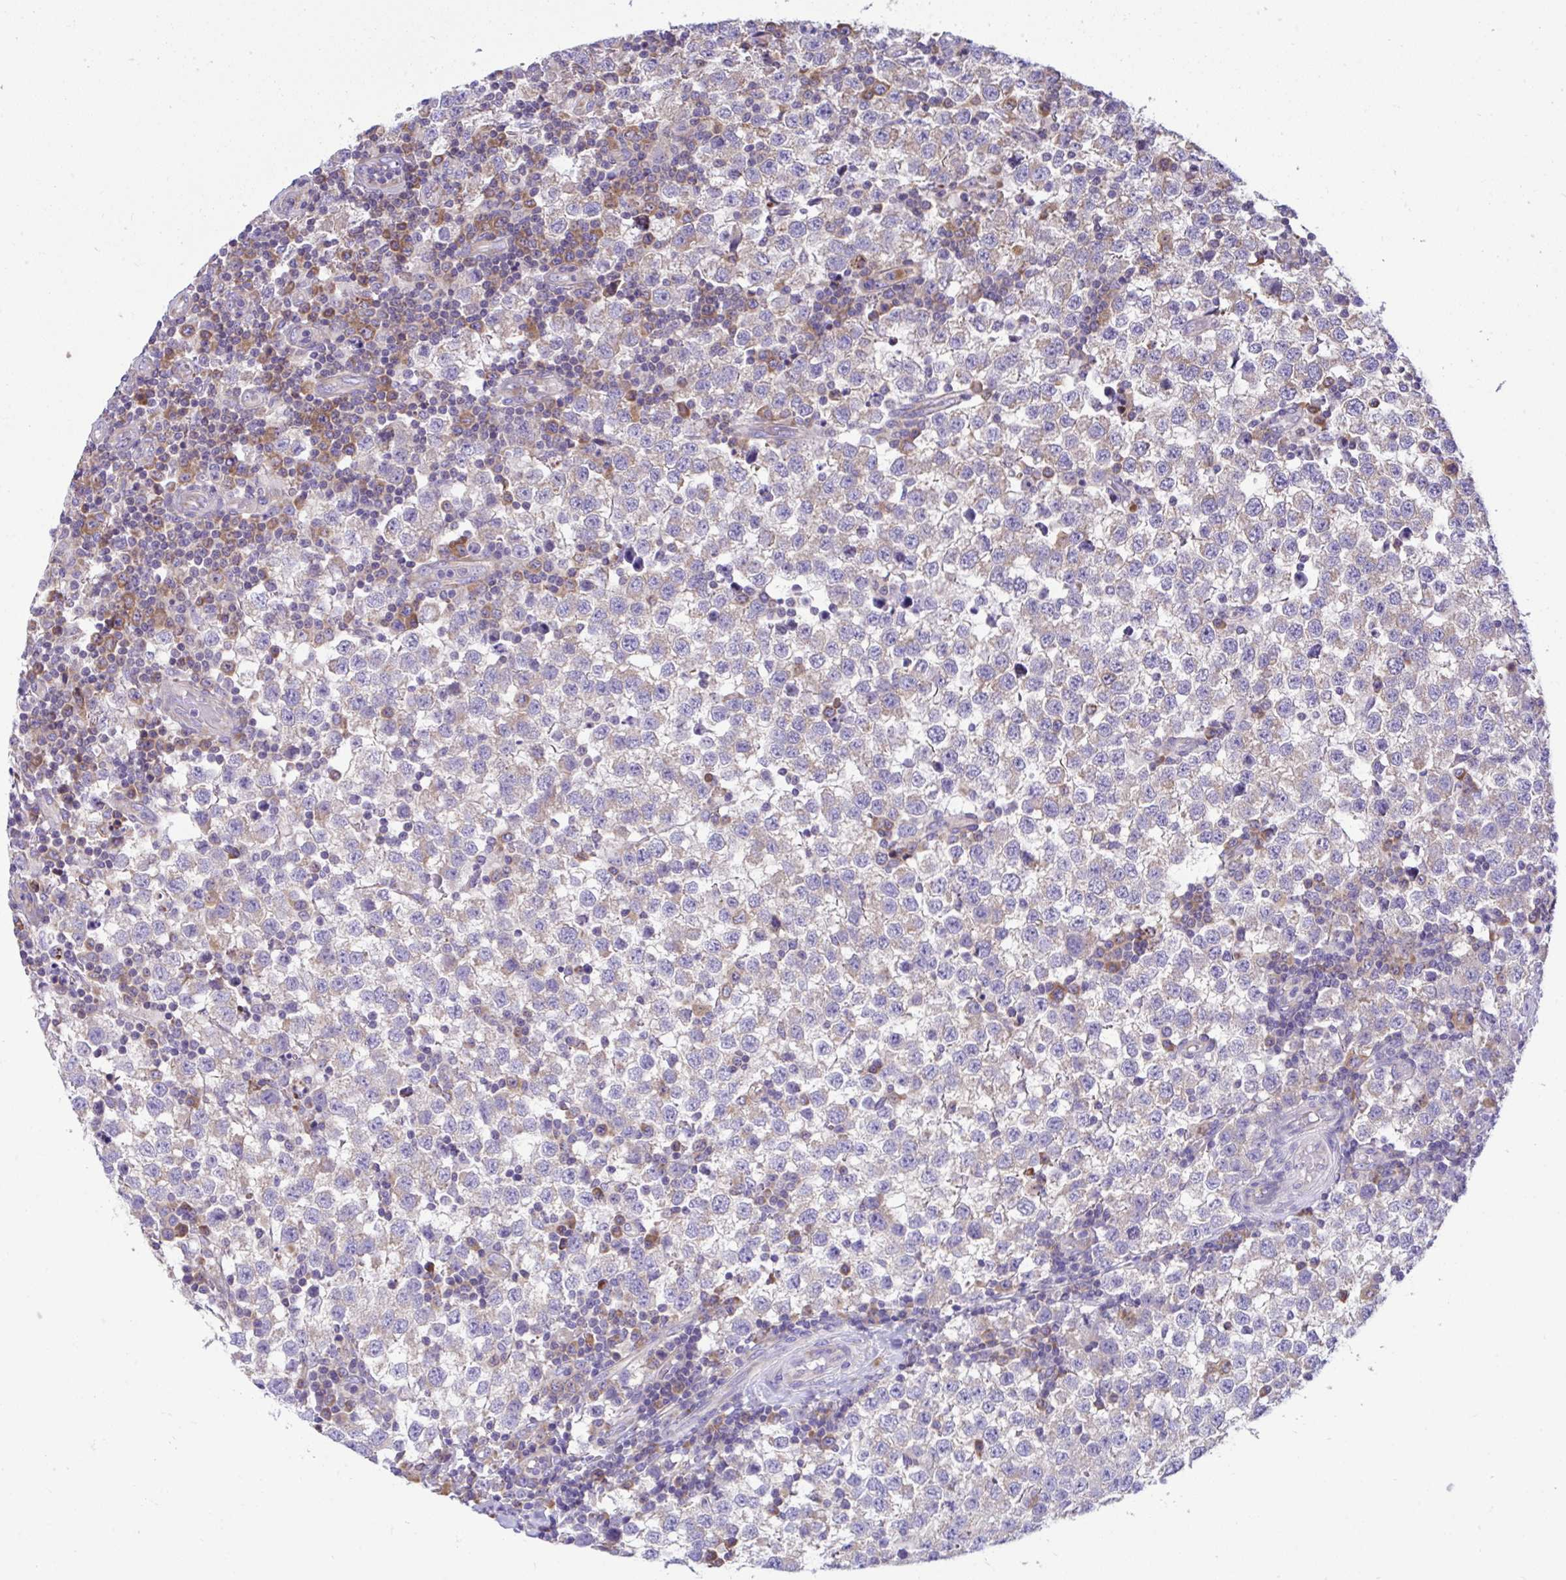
{"staining": {"intensity": "moderate", "quantity": "<25%", "location": "cytoplasmic/membranous"}, "tissue": "testis cancer", "cell_type": "Tumor cells", "image_type": "cancer", "snomed": [{"axis": "morphology", "description": "Seminoma, NOS"}, {"axis": "topography", "description": "Testis"}], "caption": "IHC of human testis cancer demonstrates low levels of moderate cytoplasmic/membranous expression in about <25% of tumor cells.", "gene": "RPL7", "patient": {"sex": "male", "age": 34}}